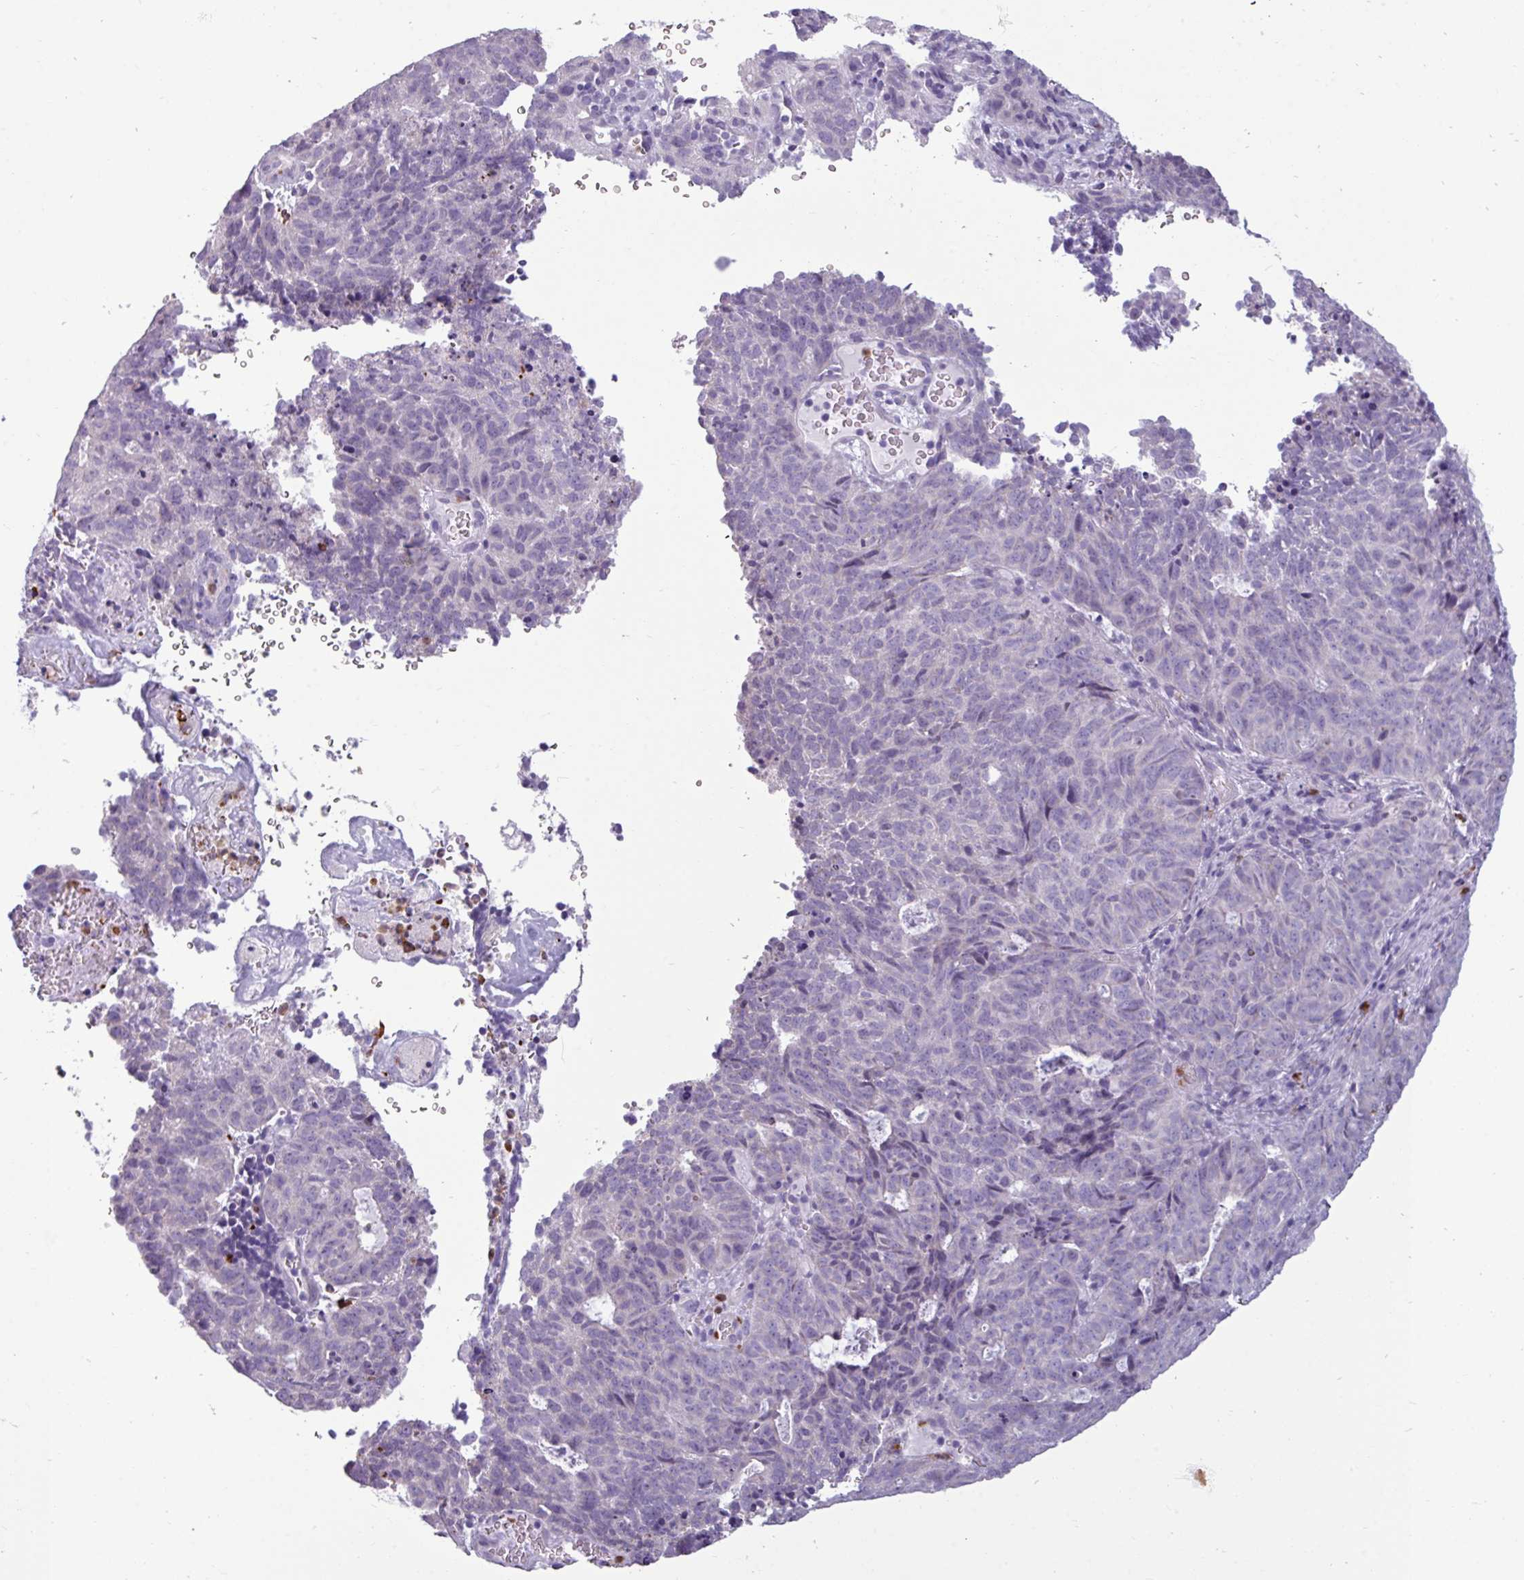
{"staining": {"intensity": "negative", "quantity": "none", "location": "none"}, "tissue": "cervical cancer", "cell_type": "Tumor cells", "image_type": "cancer", "snomed": [{"axis": "morphology", "description": "Adenocarcinoma, NOS"}, {"axis": "topography", "description": "Cervix"}], "caption": "Human cervical adenocarcinoma stained for a protein using immunohistochemistry displays no positivity in tumor cells.", "gene": "TRIM39", "patient": {"sex": "female", "age": 38}}